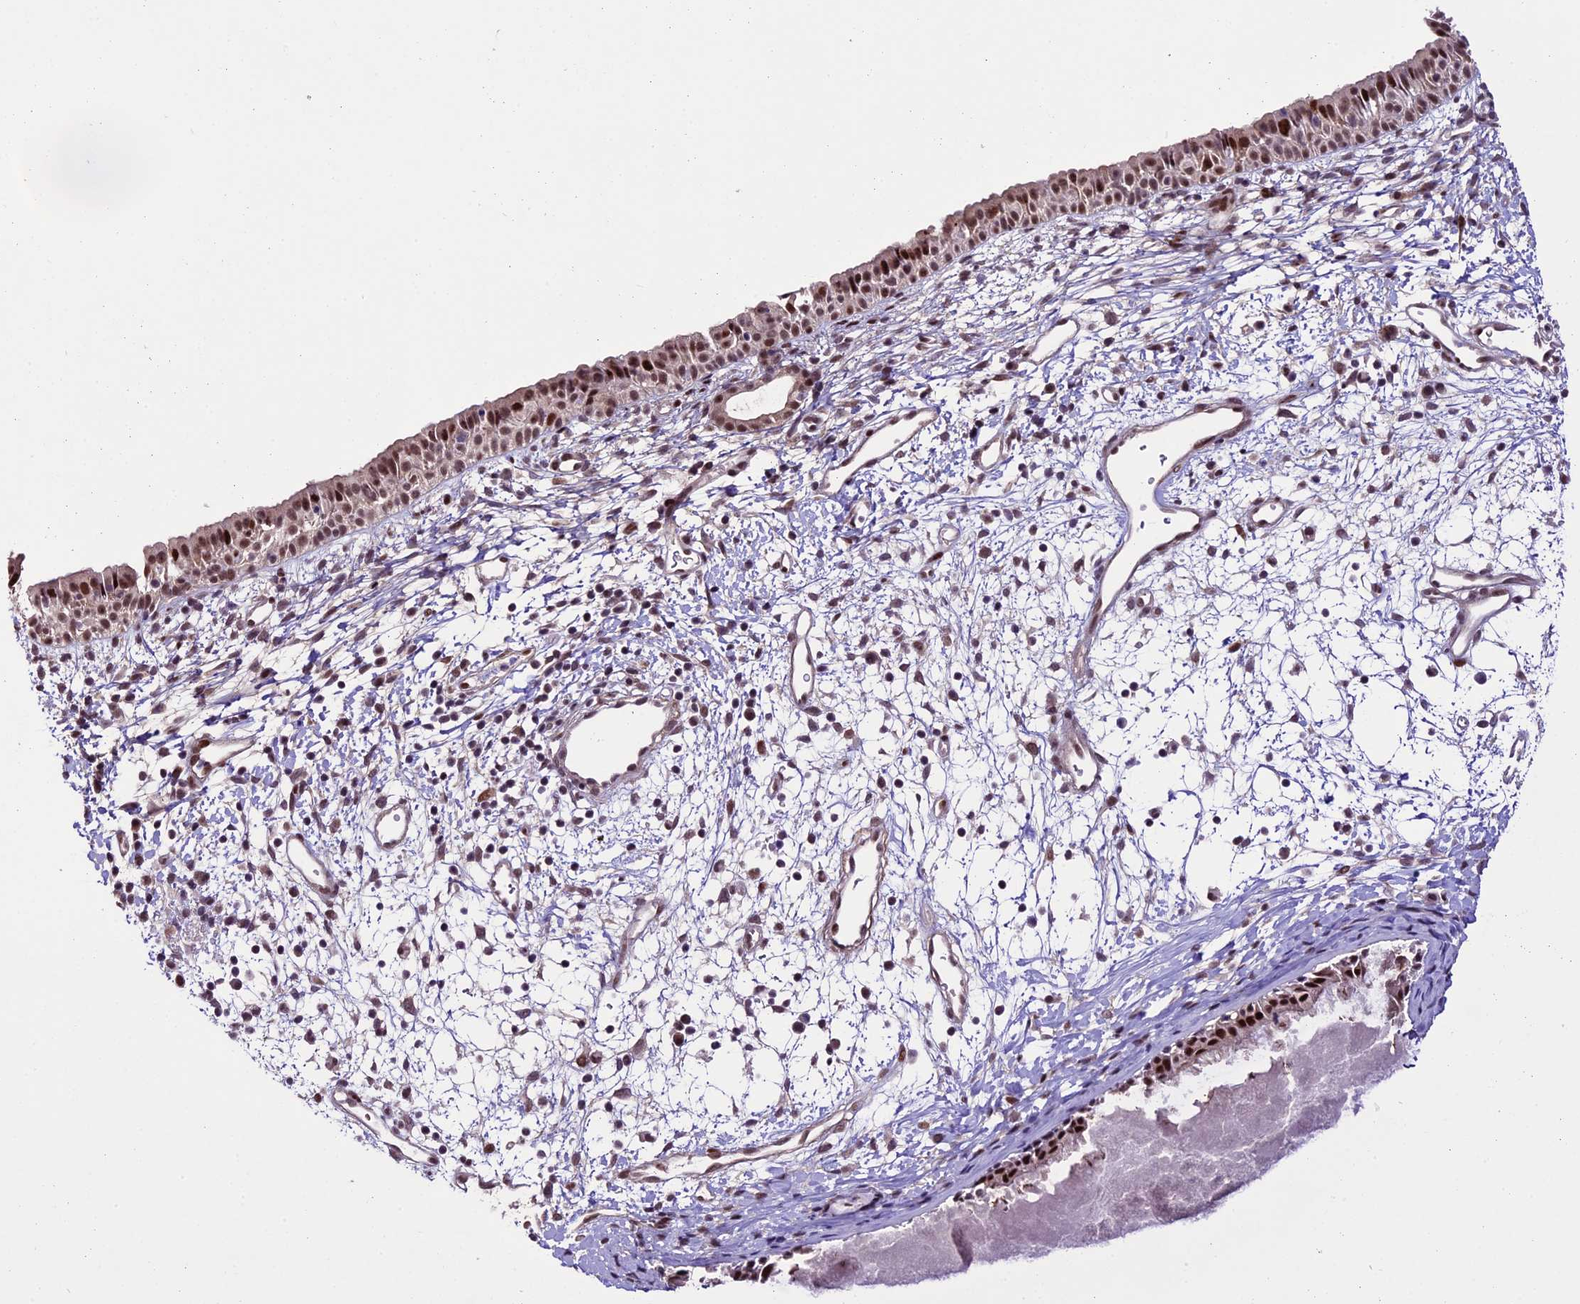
{"staining": {"intensity": "moderate", "quantity": ">75%", "location": "nuclear"}, "tissue": "nasopharynx", "cell_type": "Respiratory epithelial cells", "image_type": "normal", "snomed": [{"axis": "morphology", "description": "Normal tissue, NOS"}, {"axis": "topography", "description": "Nasopharynx"}], "caption": "The image exhibits staining of normal nasopharynx, revealing moderate nuclear protein staining (brown color) within respiratory epithelial cells.", "gene": "TCP11L2", "patient": {"sex": "male", "age": 22}}